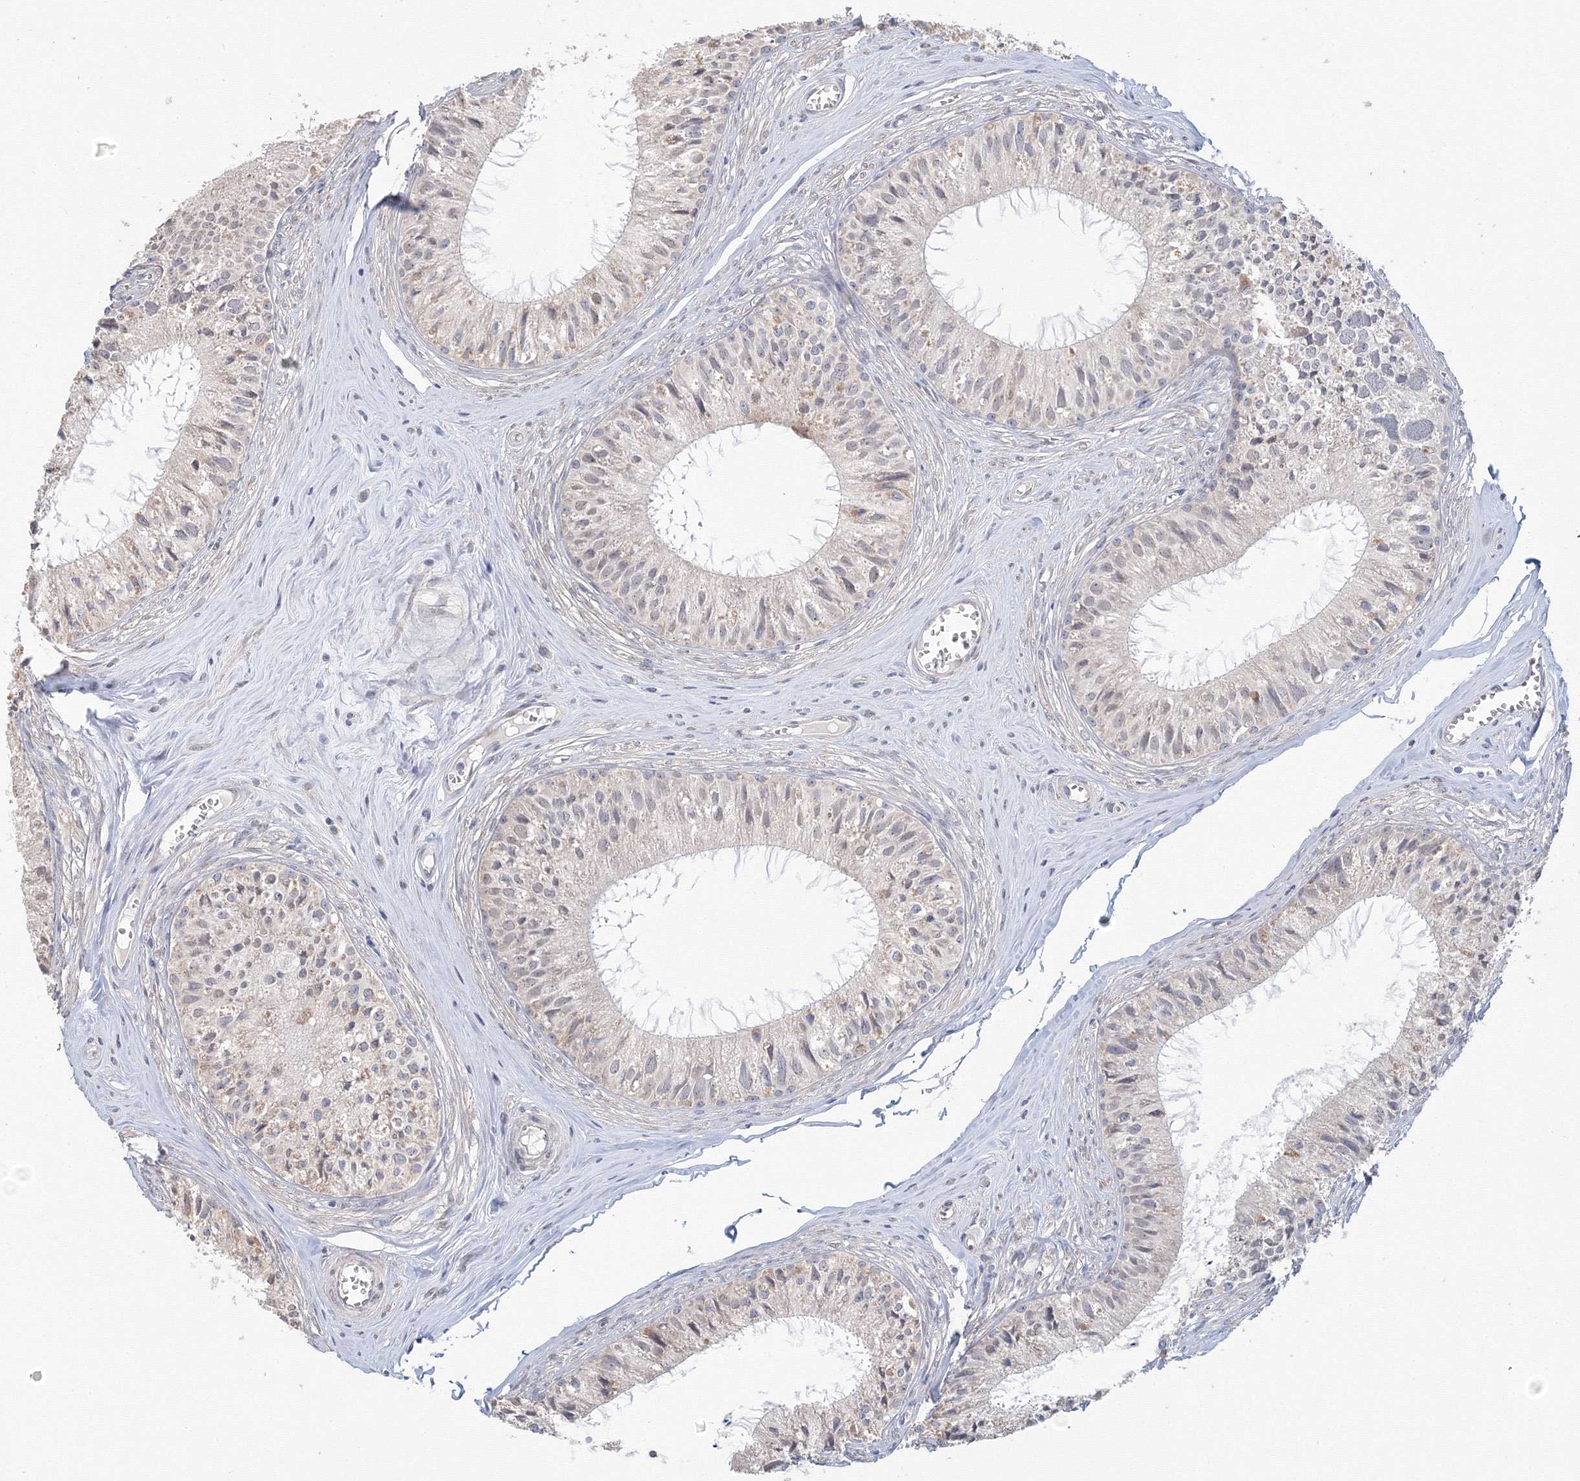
{"staining": {"intensity": "weak", "quantity": "<25%", "location": "nuclear"}, "tissue": "epididymis", "cell_type": "Glandular cells", "image_type": "normal", "snomed": [{"axis": "morphology", "description": "Normal tissue, NOS"}, {"axis": "topography", "description": "Epididymis"}], "caption": "Immunohistochemistry (IHC) micrograph of benign epididymis stained for a protein (brown), which demonstrates no staining in glandular cells. (DAB immunohistochemistry, high magnification).", "gene": "DHRS12", "patient": {"sex": "male", "age": 36}}